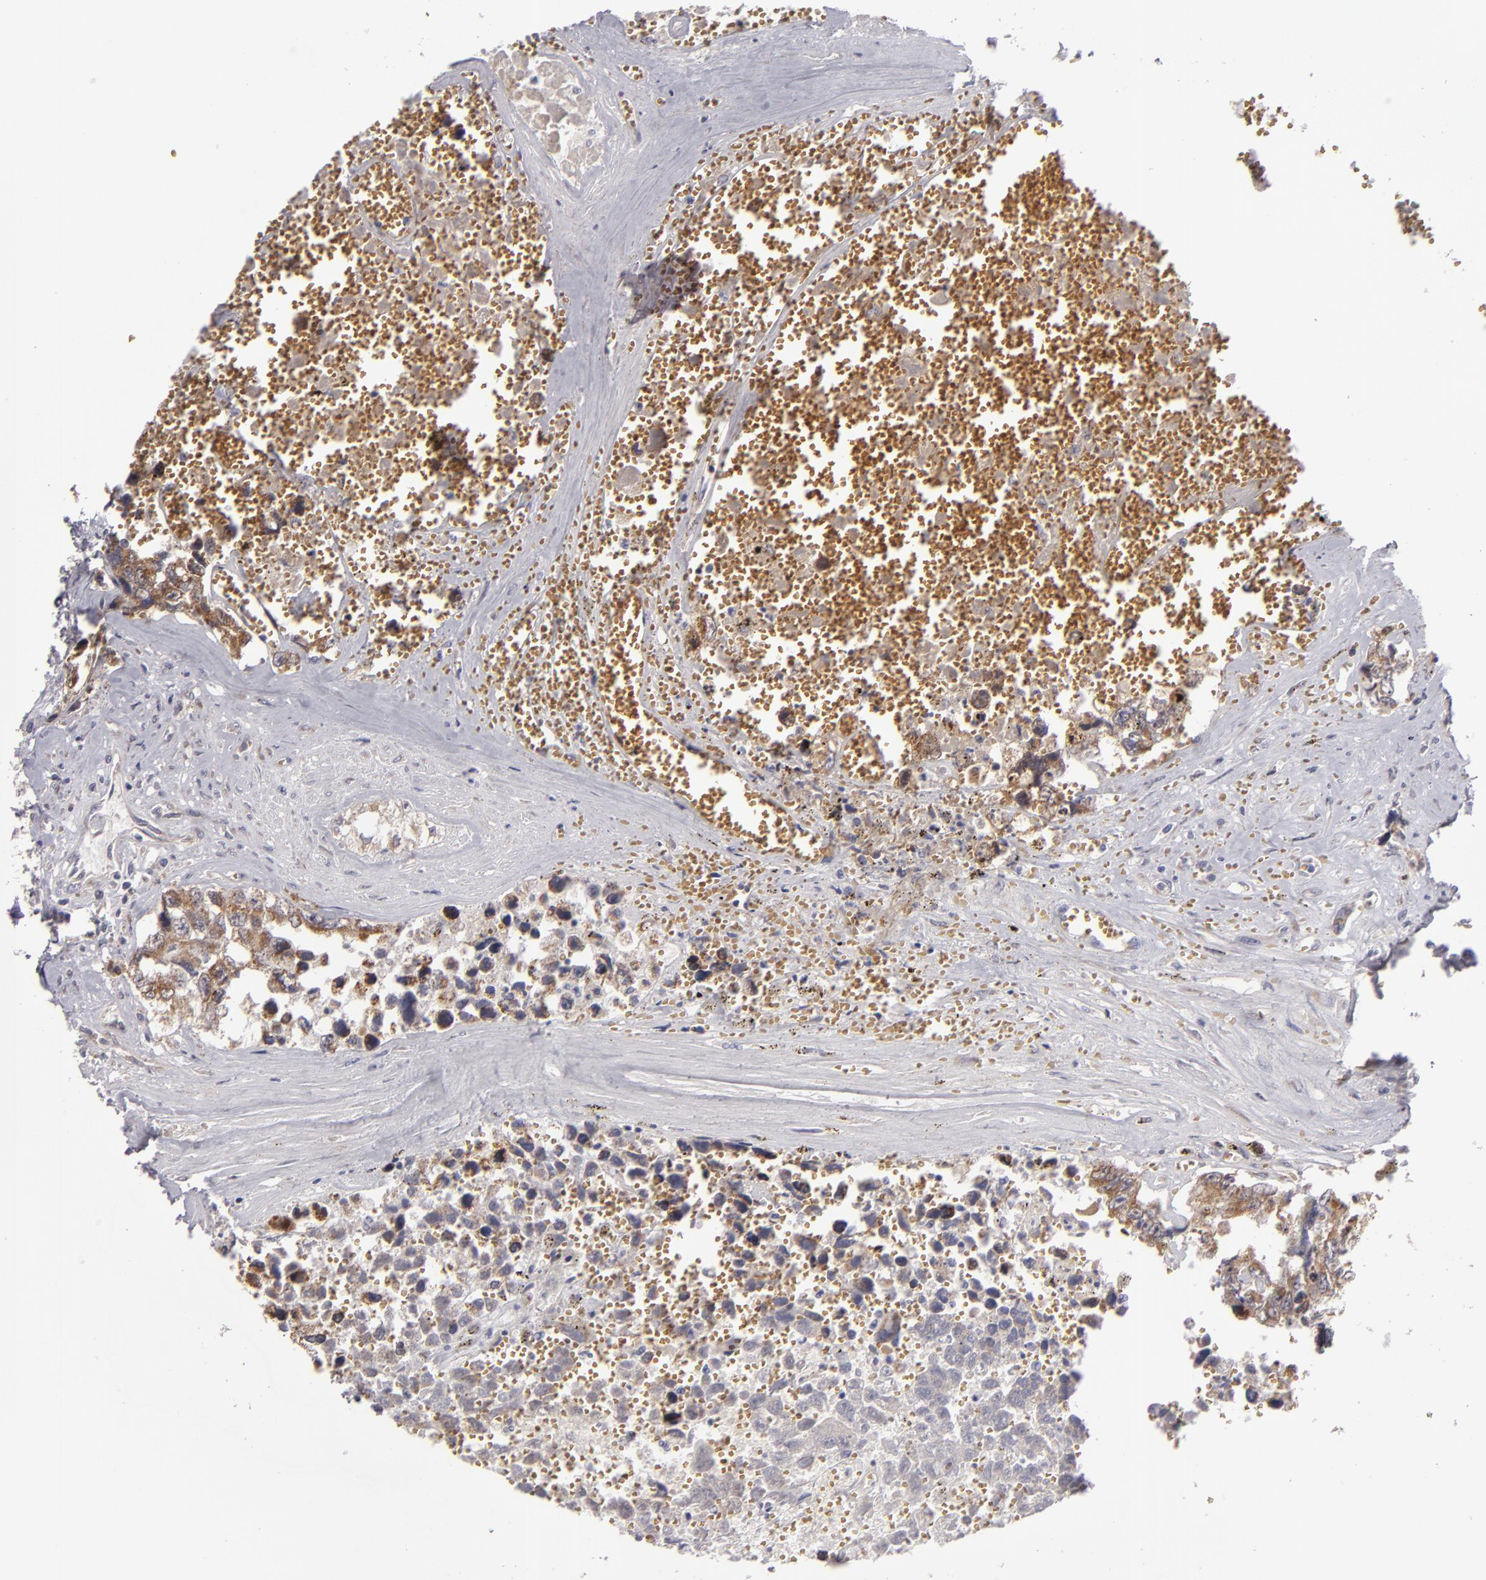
{"staining": {"intensity": "strong", "quantity": ">75%", "location": "cytoplasmic/membranous"}, "tissue": "testis cancer", "cell_type": "Tumor cells", "image_type": "cancer", "snomed": [{"axis": "morphology", "description": "Carcinoma, Embryonal, NOS"}, {"axis": "topography", "description": "Testis"}], "caption": "About >75% of tumor cells in testis cancer display strong cytoplasmic/membranous protein expression as visualized by brown immunohistochemical staining.", "gene": "SH2D4A", "patient": {"sex": "male", "age": 31}}